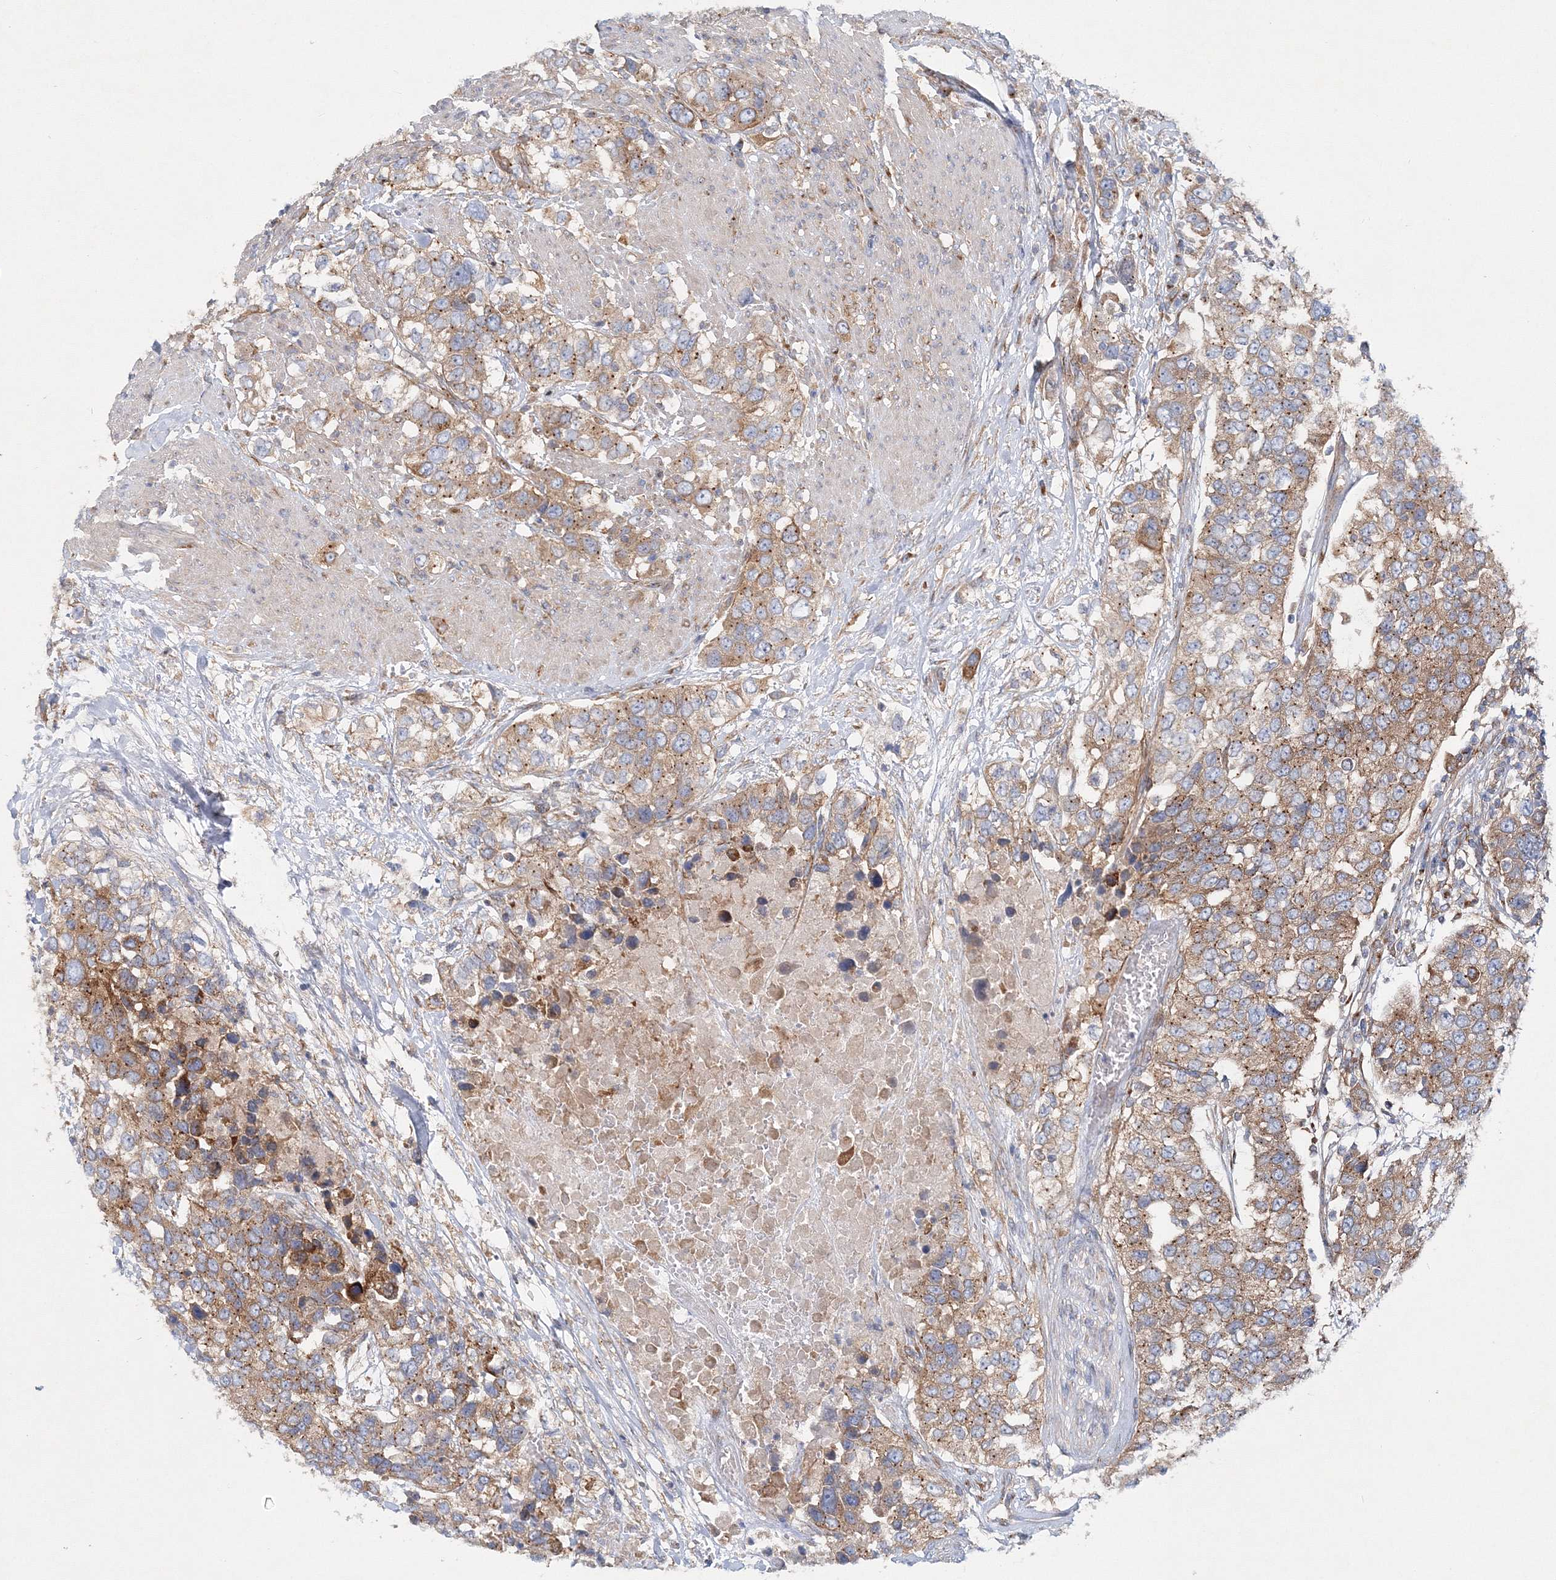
{"staining": {"intensity": "moderate", "quantity": ">75%", "location": "cytoplasmic/membranous"}, "tissue": "urothelial cancer", "cell_type": "Tumor cells", "image_type": "cancer", "snomed": [{"axis": "morphology", "description": "Urothelial carcinoma, High grade"}, {"axis": "topography", "description": "Urinary bladder"}], "caption": "High-magnification brightfield microscopy of urothelial cancer stained with DAB (3,3'-diaminobenzidine) (brown) and counterstained with hematoxylin (blue). tumor cells exhibit moderate cytoplasmic/membranous positivity is seen in approximately>75% of cells. (DAB (3,3'-diaminobenzidine) = brown stain, brightfield microscopy at high magnification).", "gene": "SEC23IP", "patient": {"sex": "female", "age": 80}}